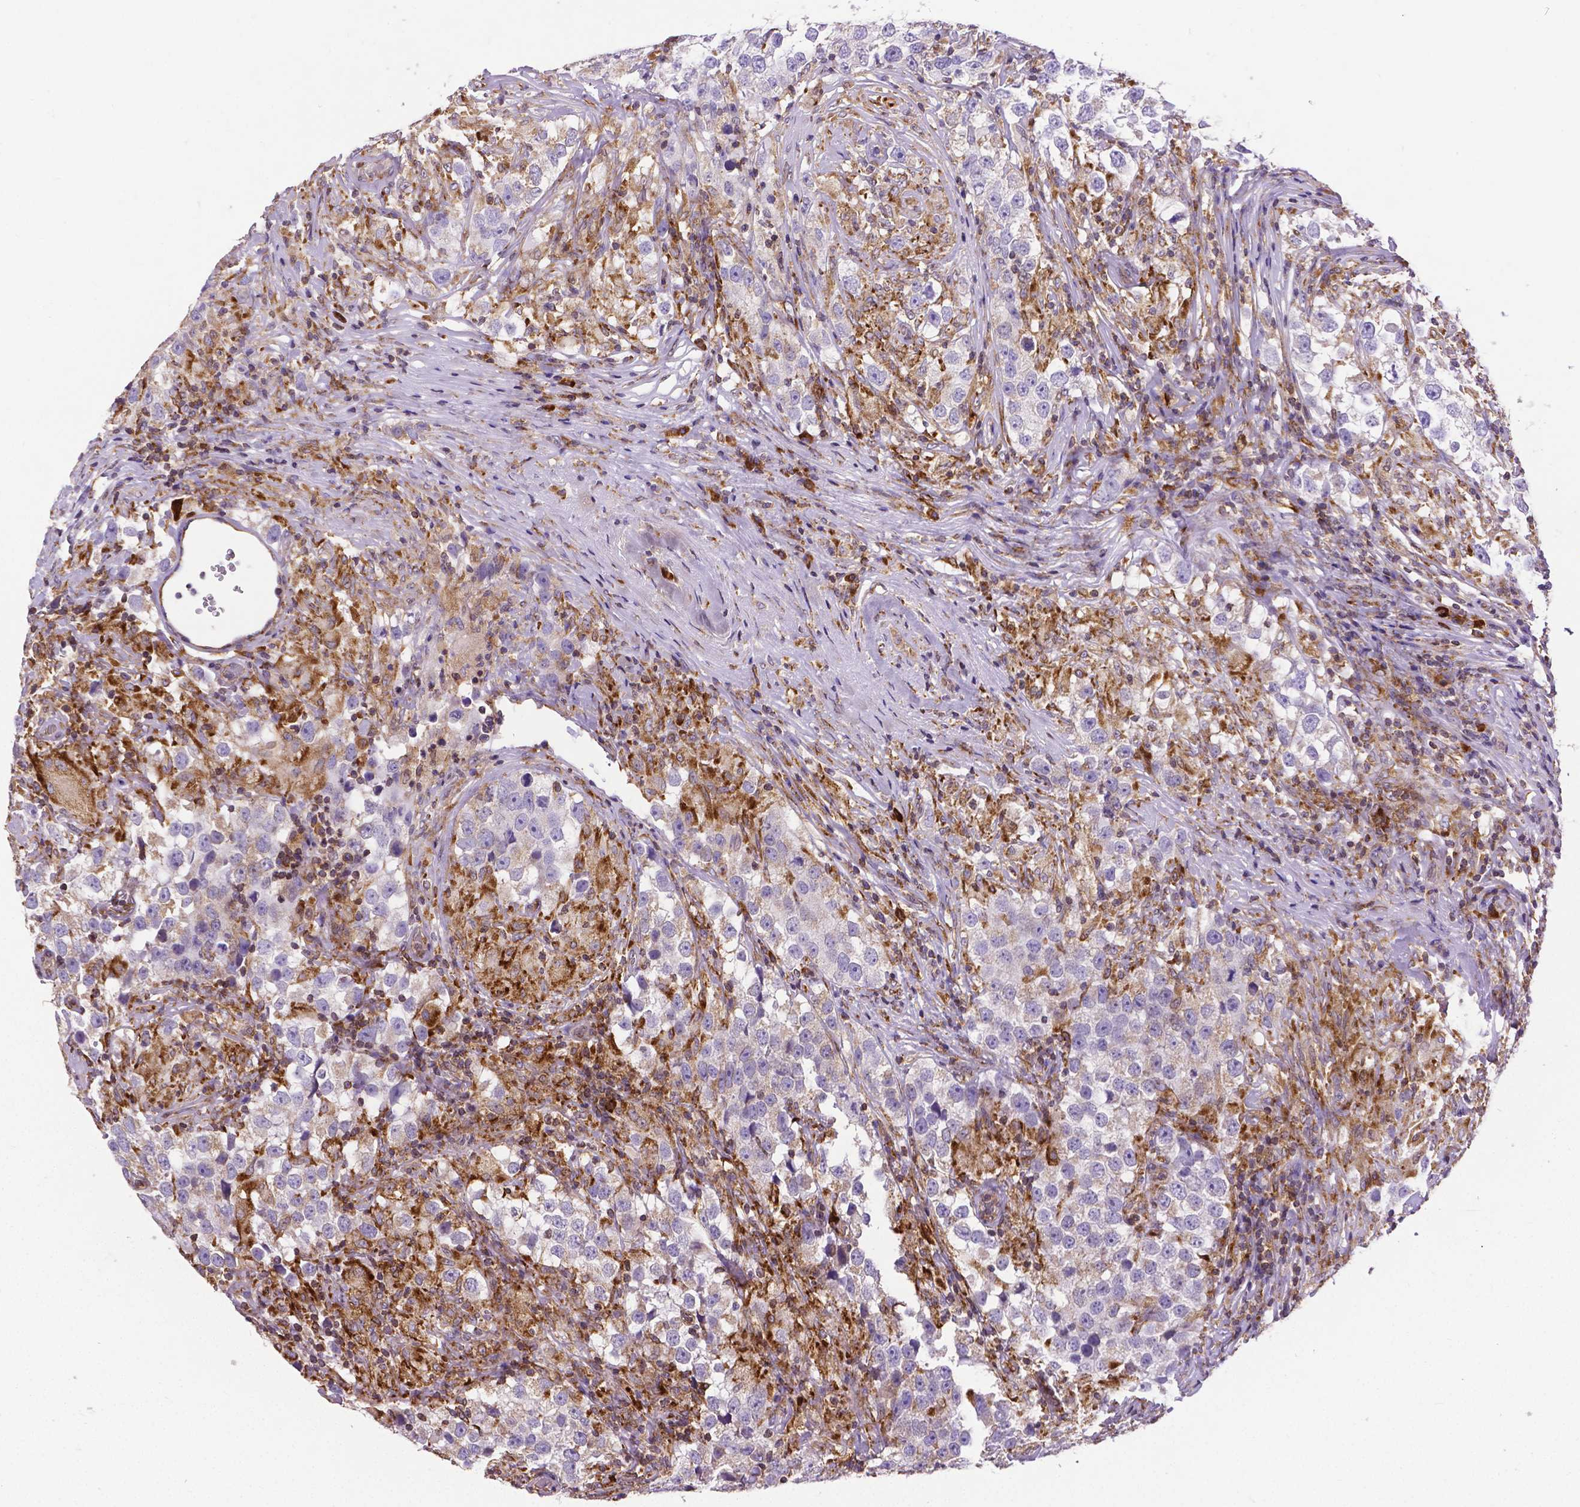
{"staining": {"intensity": "negative", "quantity": "none", "location": "none"}, "tissue": "testis cancer", "cell_type": "Tumor cells", "image_type": "cancer", "snomed": [{"axis": "morphology", "description": "Seminoma, NOS"}, {"axis": "topography", "description": "Testis"}], "caption": "IHC of human testis seminoma shows no expression in tumor cells.", "gene": "MTDH", "patient": {"sex": "male", "age": 46}}